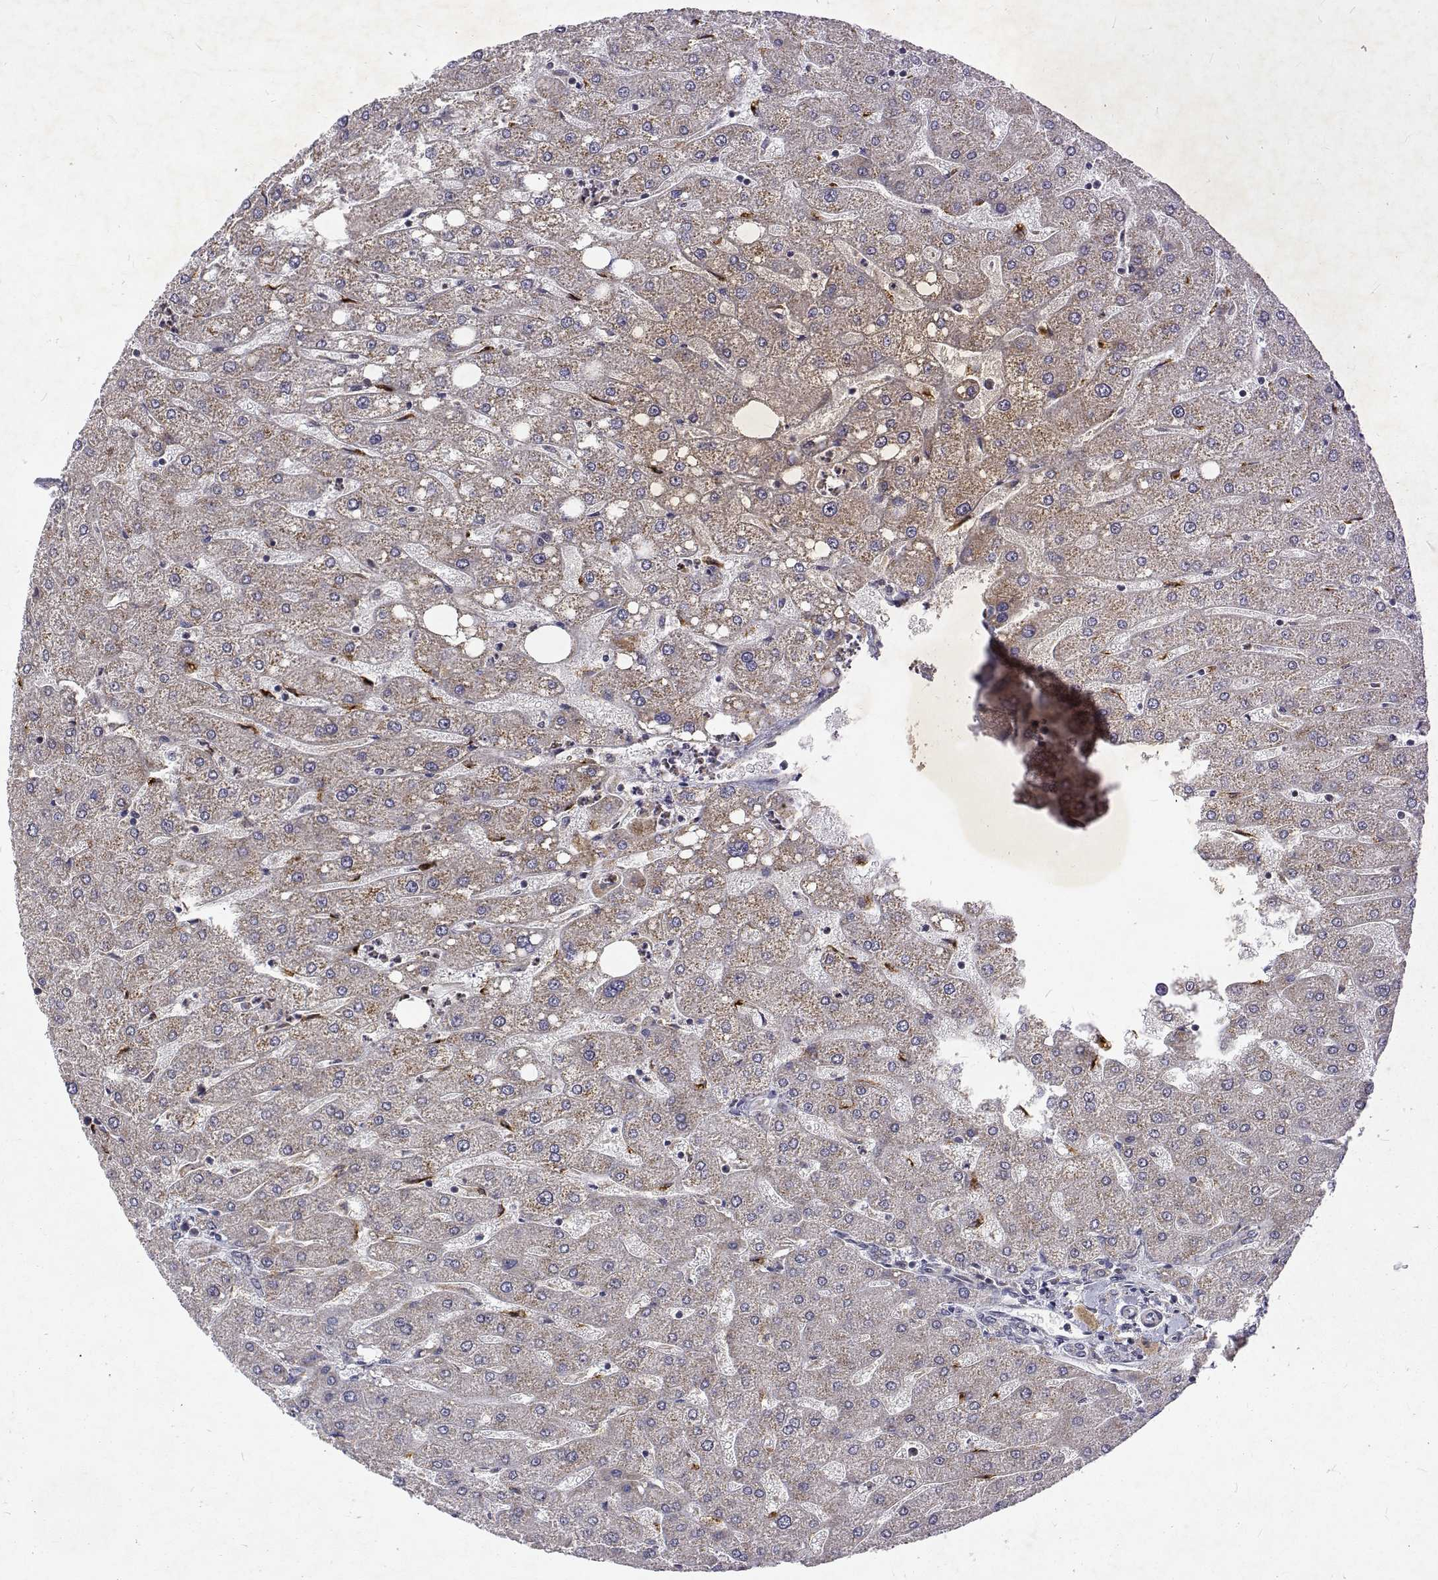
{"staining": {"intensity": "negative", "quantity": "none", "location": "none"}, "tissue": "liver", "cell_type": "Cholangiocytes", "image_type": "normal", "snomed": [{"axis": "morphology", "description": "Normal tissue, NOS"}, {"axis": "topography", "description": "Liver"}], "caption": "Image shows no significant protein positivity in cholangiocytes of unremarkable liver. The staining is performed using DAB brown chromogen with nuclei counter-stained in using hematoxylin.", "gene": "ALKBH8", "patient": {"sex": "male", "age": 67}}